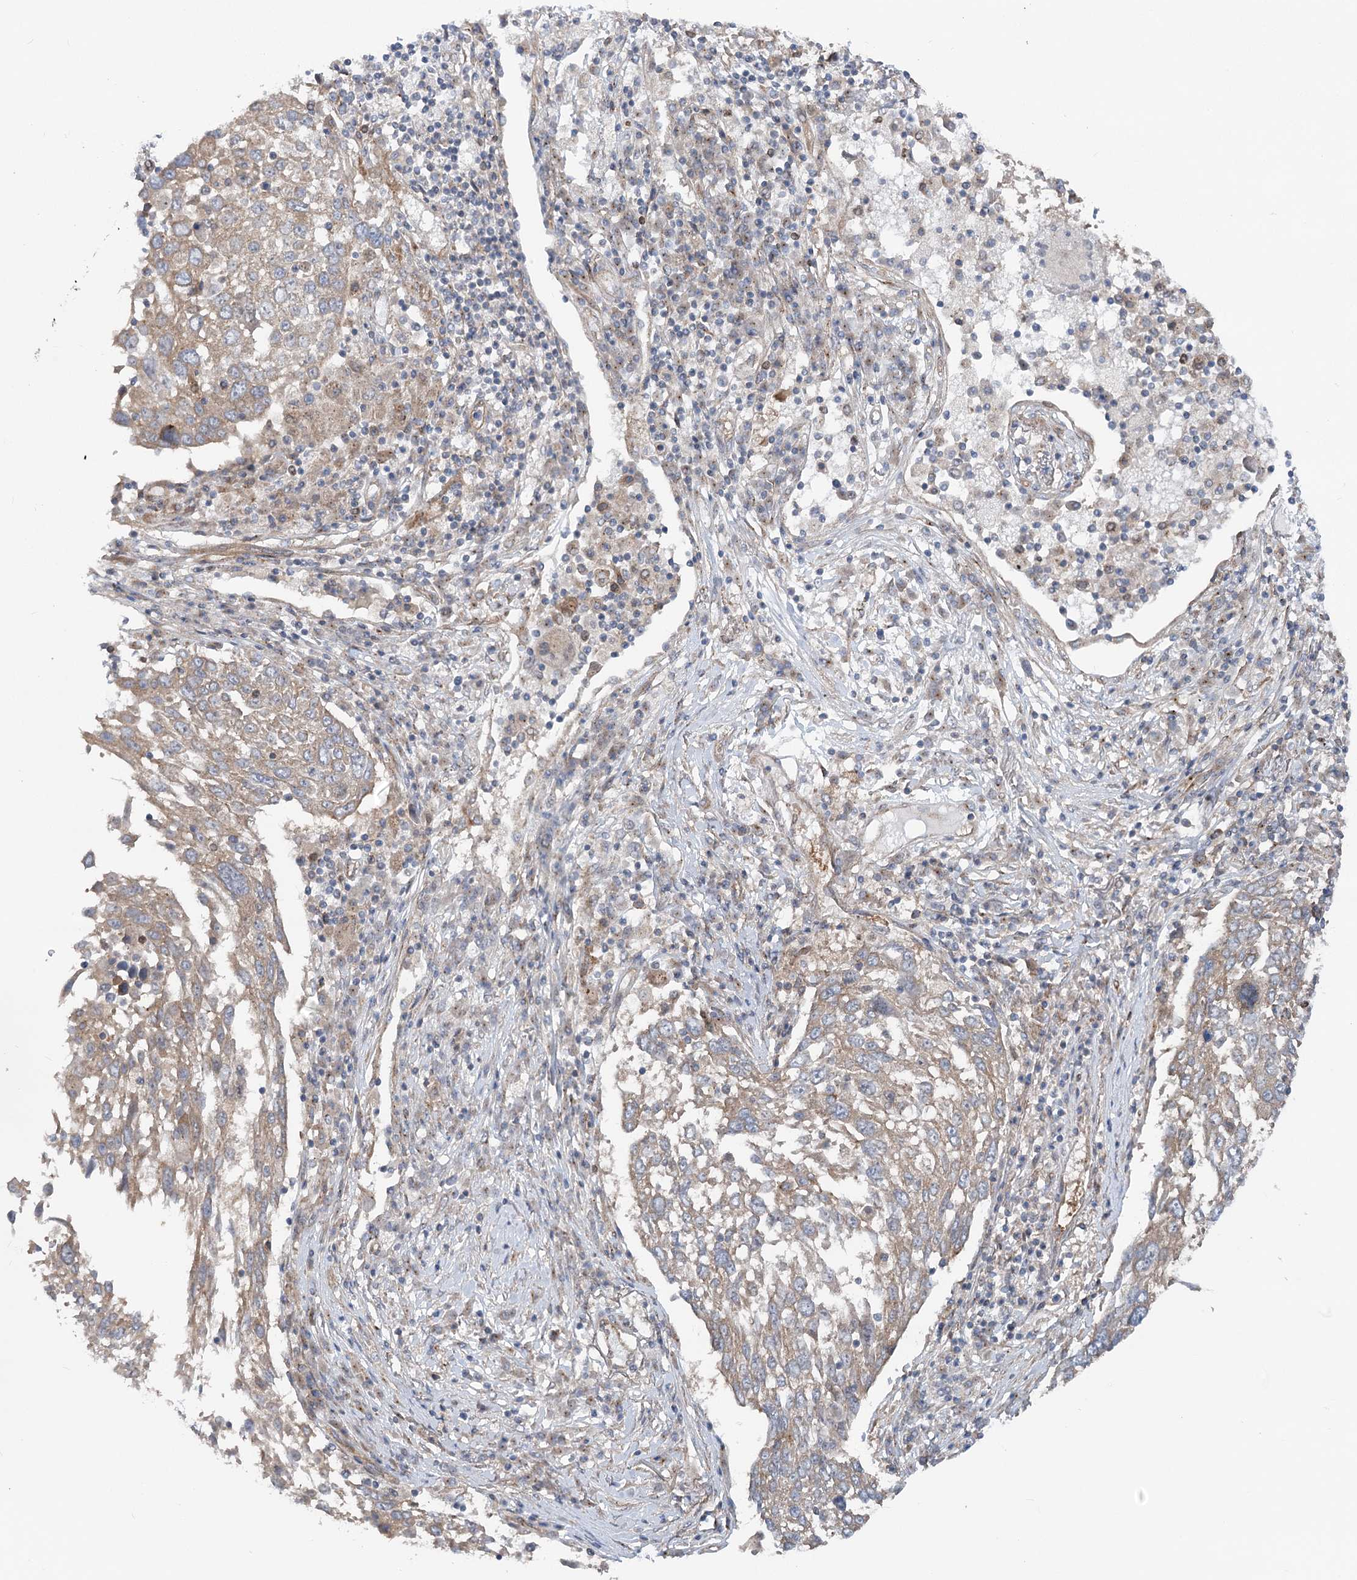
{"staining": {"intensity": "weak", "quantity": "25%-75%", "location": "cytoplasmic/membranous"}, "tissue": "lung cancer", "cell_type": "Tumor cells", "image_type": "cancer", "snomed": [{"axis": "morphology", "description": "Squamous cell carcinoma, NOS"}, {"axis": "topography", "description": "Lung"}], "caption": "A micrograph of human lung squamous cell carcinoma stained for a protein exhibits weak cytoplasmic/membranous brown staining in tumor cells. The staining was performed using DAB (3,3'-diaminobenzidine) to visualize the protein expression in brown, while the nuclei were stained in blue with hematoxylin (Magnification: 20x).", "gene": "SCN11A", "patient": {"sex": "male", "age": 65}}